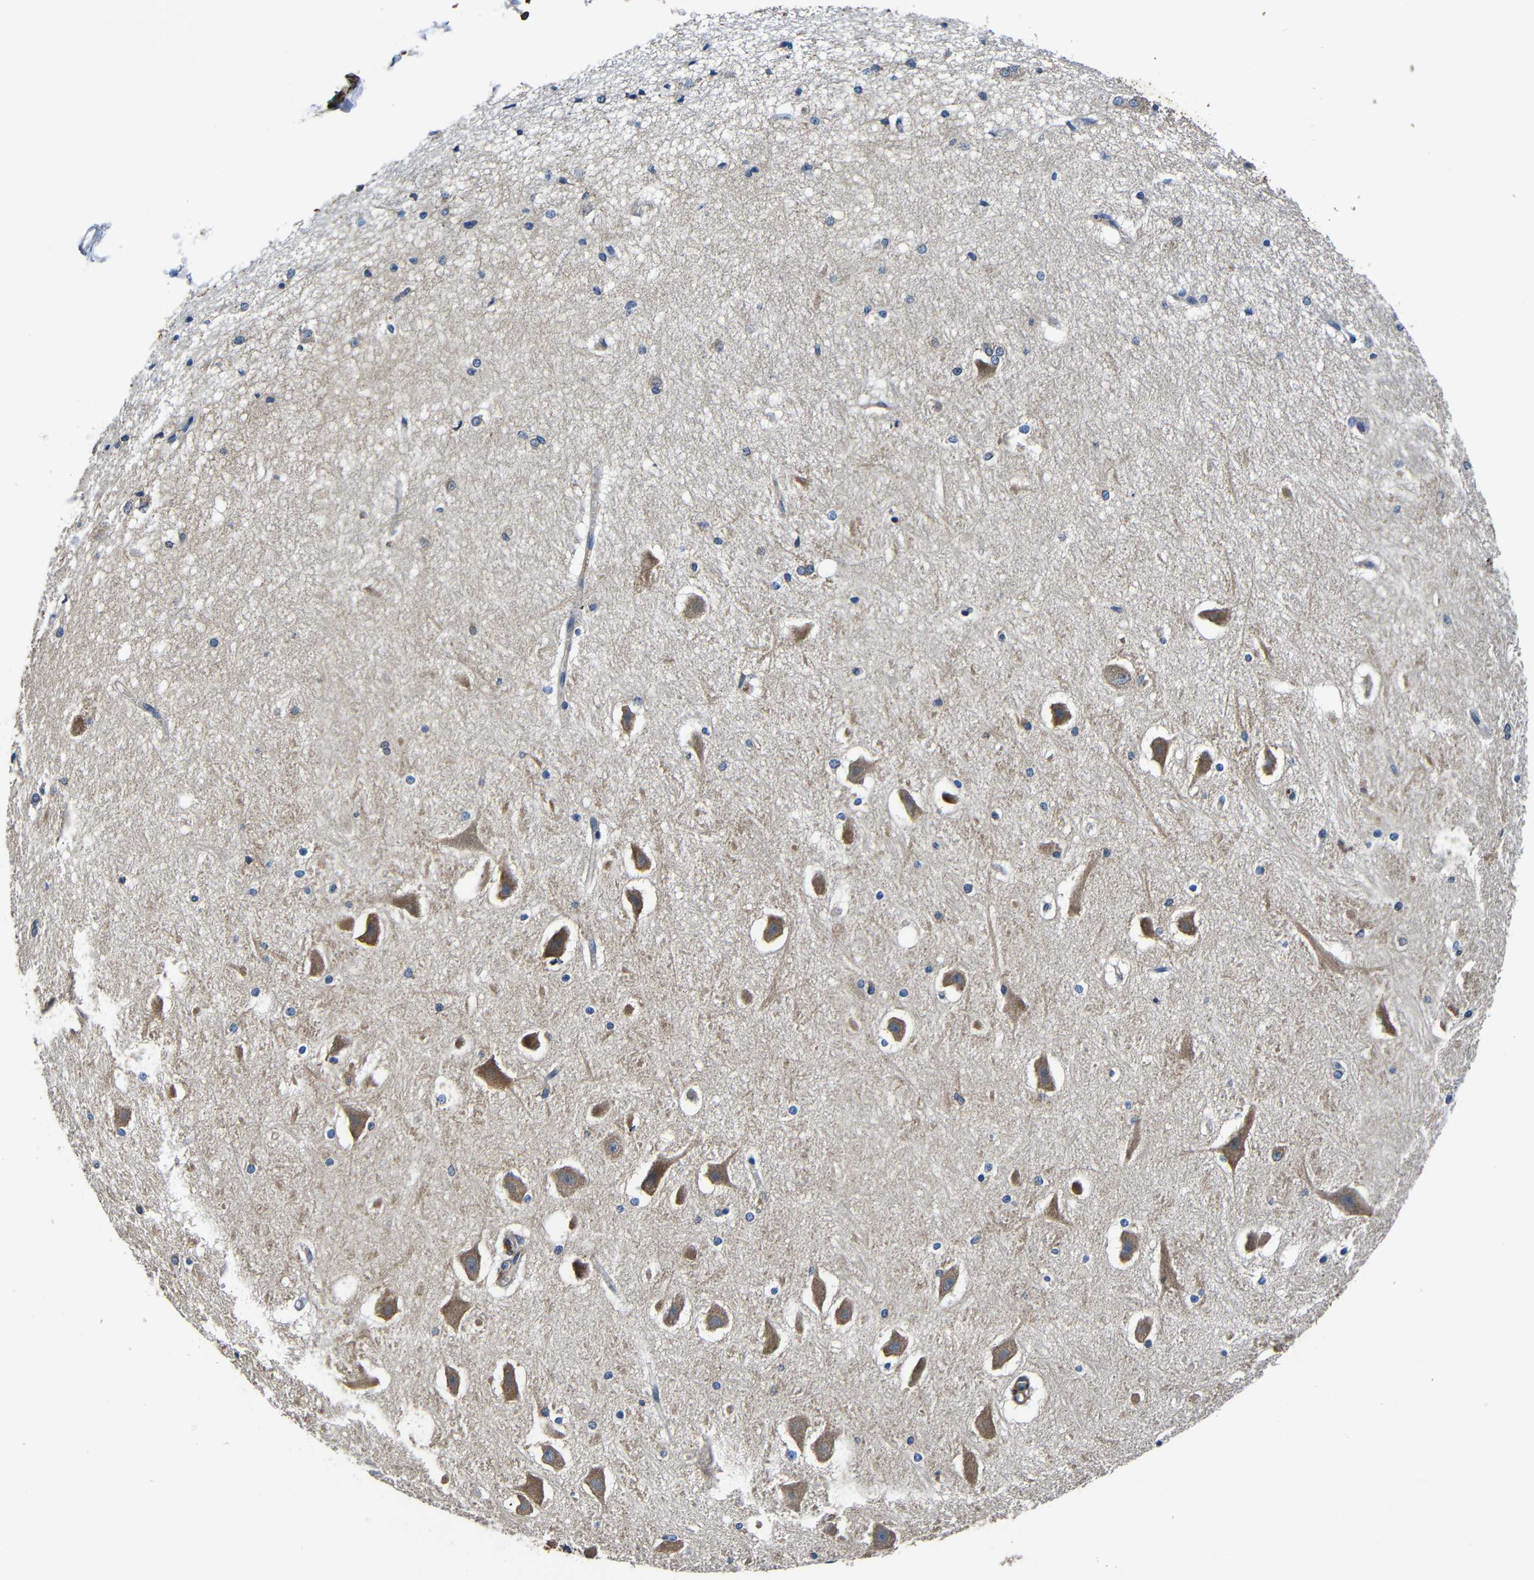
{"staining": {"intensity": "negative", "quantity": "none", "location": "none"}, "tissue": "hippocampus", "cell_type": "Glial cells", "image_type": "normal", "snomed": [{"axis": "morphology", "description": "Normal tissue, NOS"}, {"axis": "topography", "description": "Hippocampus"}], "caption": "Immunohistochemistry (IHC) photomicrograph of normal hippocampus stained for a protein (brown), which demonstrates no positivity in glial cells.", "gene": "CNR2", "patient": {"sex": "female", "age": 19}}